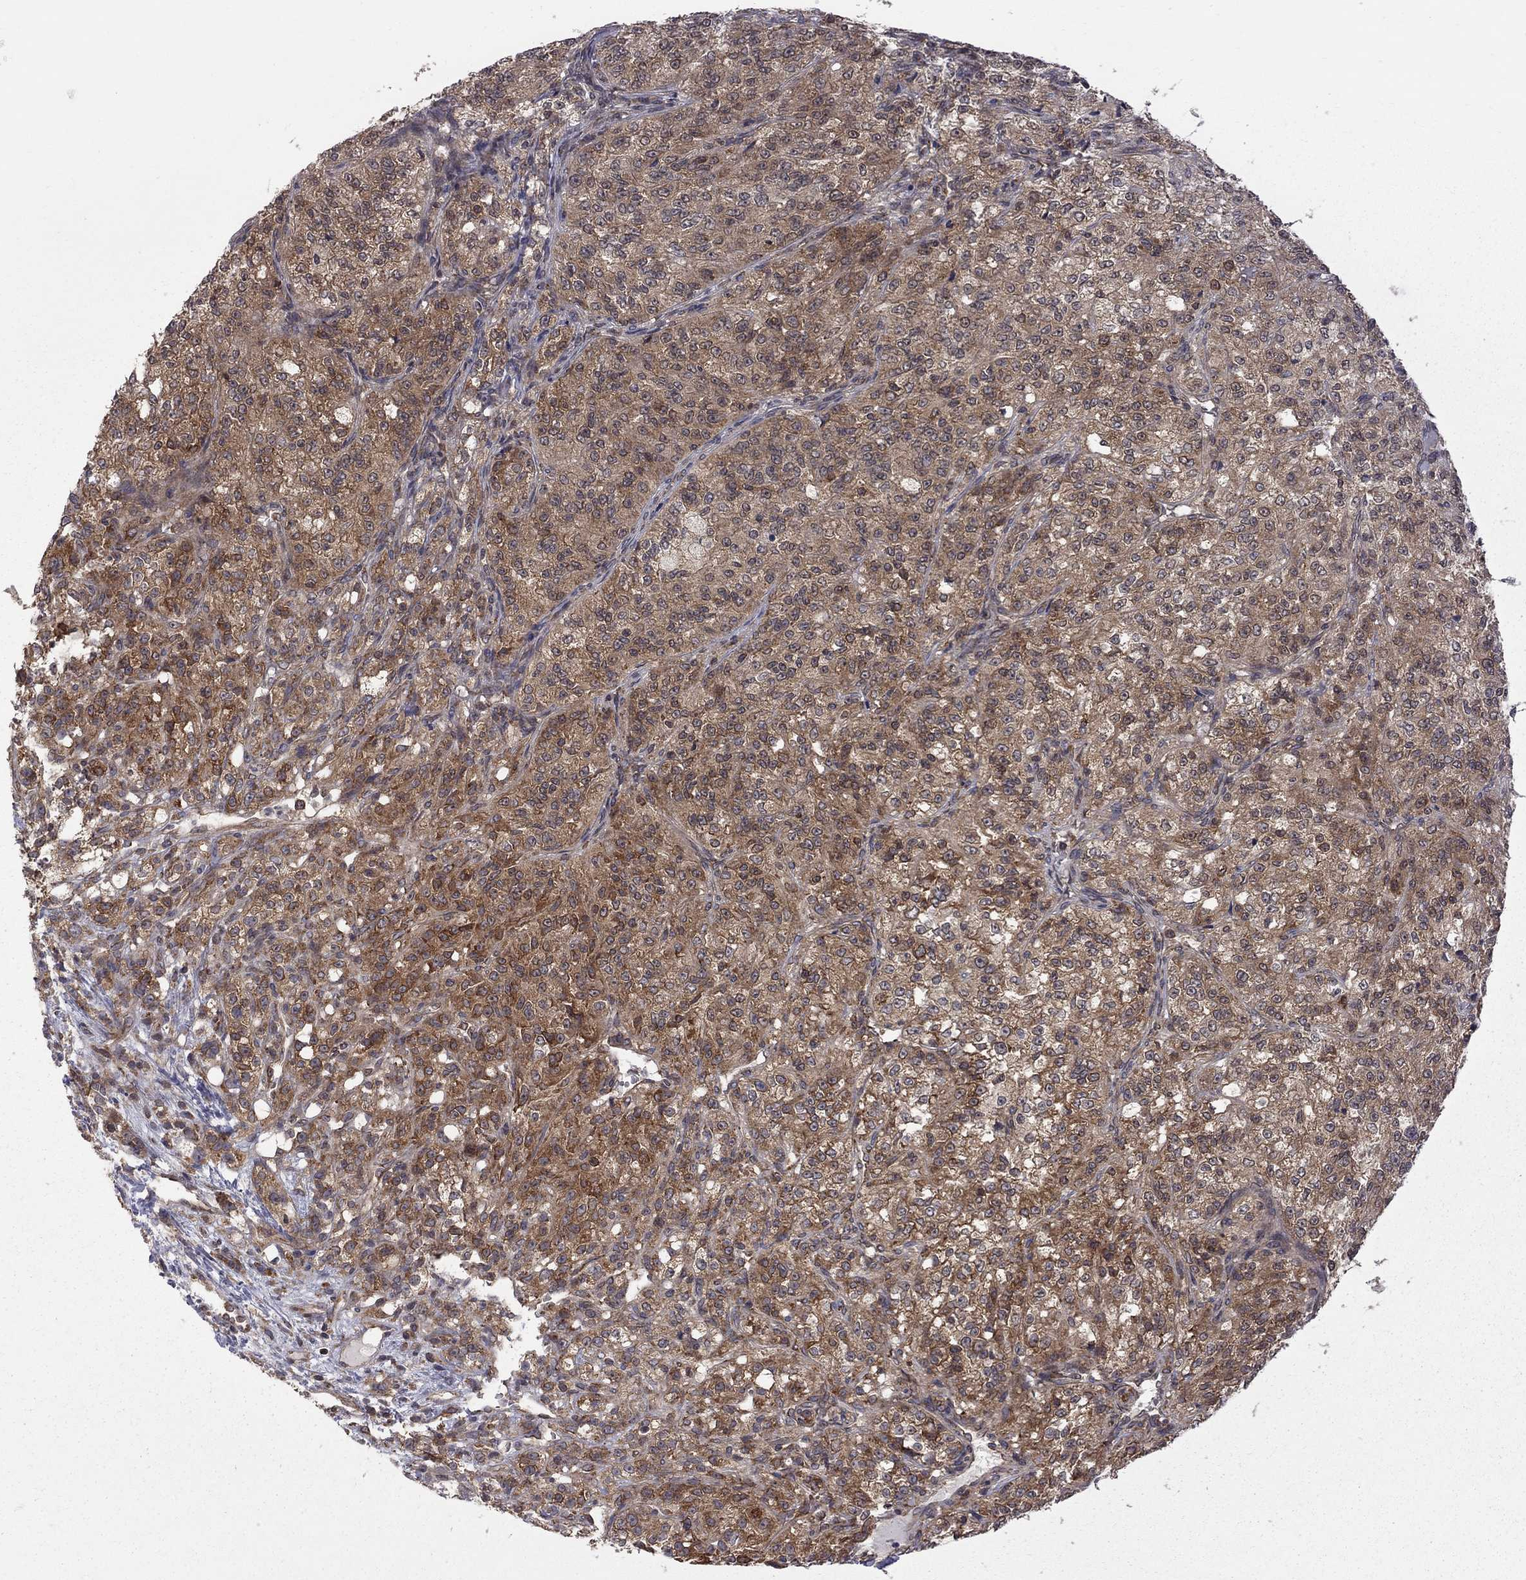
{"staining": {"intensity": "moderate", "quantity": ">75%", "location": "cytoplasmic/membranous"}, "tissue": "renal cancer", "cell_type": "Tumor cells", "image_type": "cancer", "snomed": [{"axis": "morphology", "description": "Adenocarcinoma, NOS"}, {"axis": "topography", "description": "Kidney"}], "caption": "Brown immunohistochemical staining in renal adenocarcinoma demonstrates moderate cytoplasmic/membranous staining in approximately >75% of tumor cells. (DAB IHC with brightfield microscopy, high magnification).", "gene": "NAA50", "patient": {"sex": "female", "age": 63}}